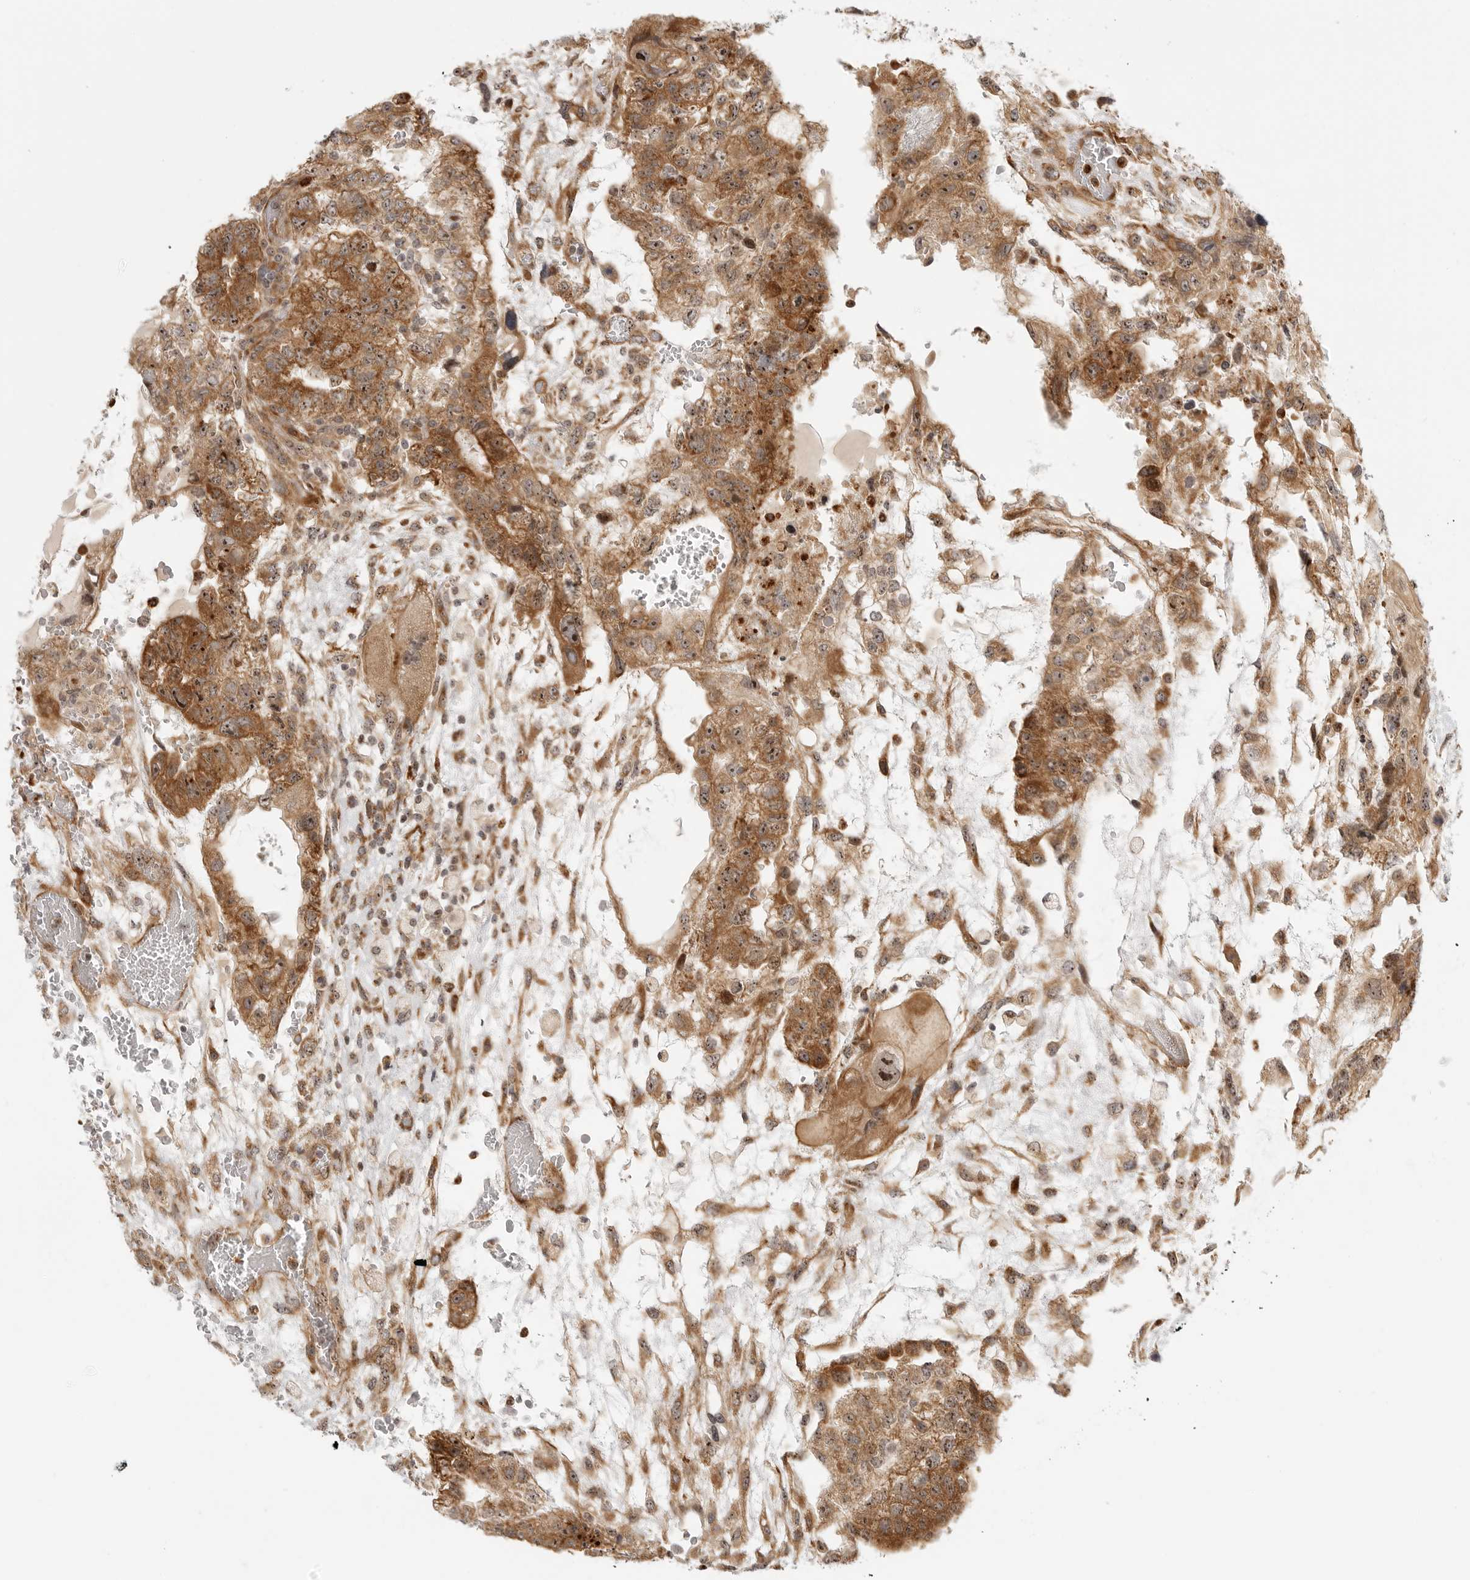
{"staining": {"intensity": "moderate", "quantity": ">75%", "location": "cytoplasmic/membranous,nuclear"}, "tissue": "testis cancer", "cell_type": "Tumor cells", "image_type": "cancer", "snomed": [{"axis": "morphology", "description": "Carcinoma, Embryonal, NOS"}, {"axis": "topography", "description": "Testis"}], "caption": "Tumor cells reveal moderate cytoplasmic/membranous and nuclear staining in about >75% of cells in embryonal carcinoma (testis).", "gene": "DSCC1", "patient": {"sex": "male", "age": 36}}